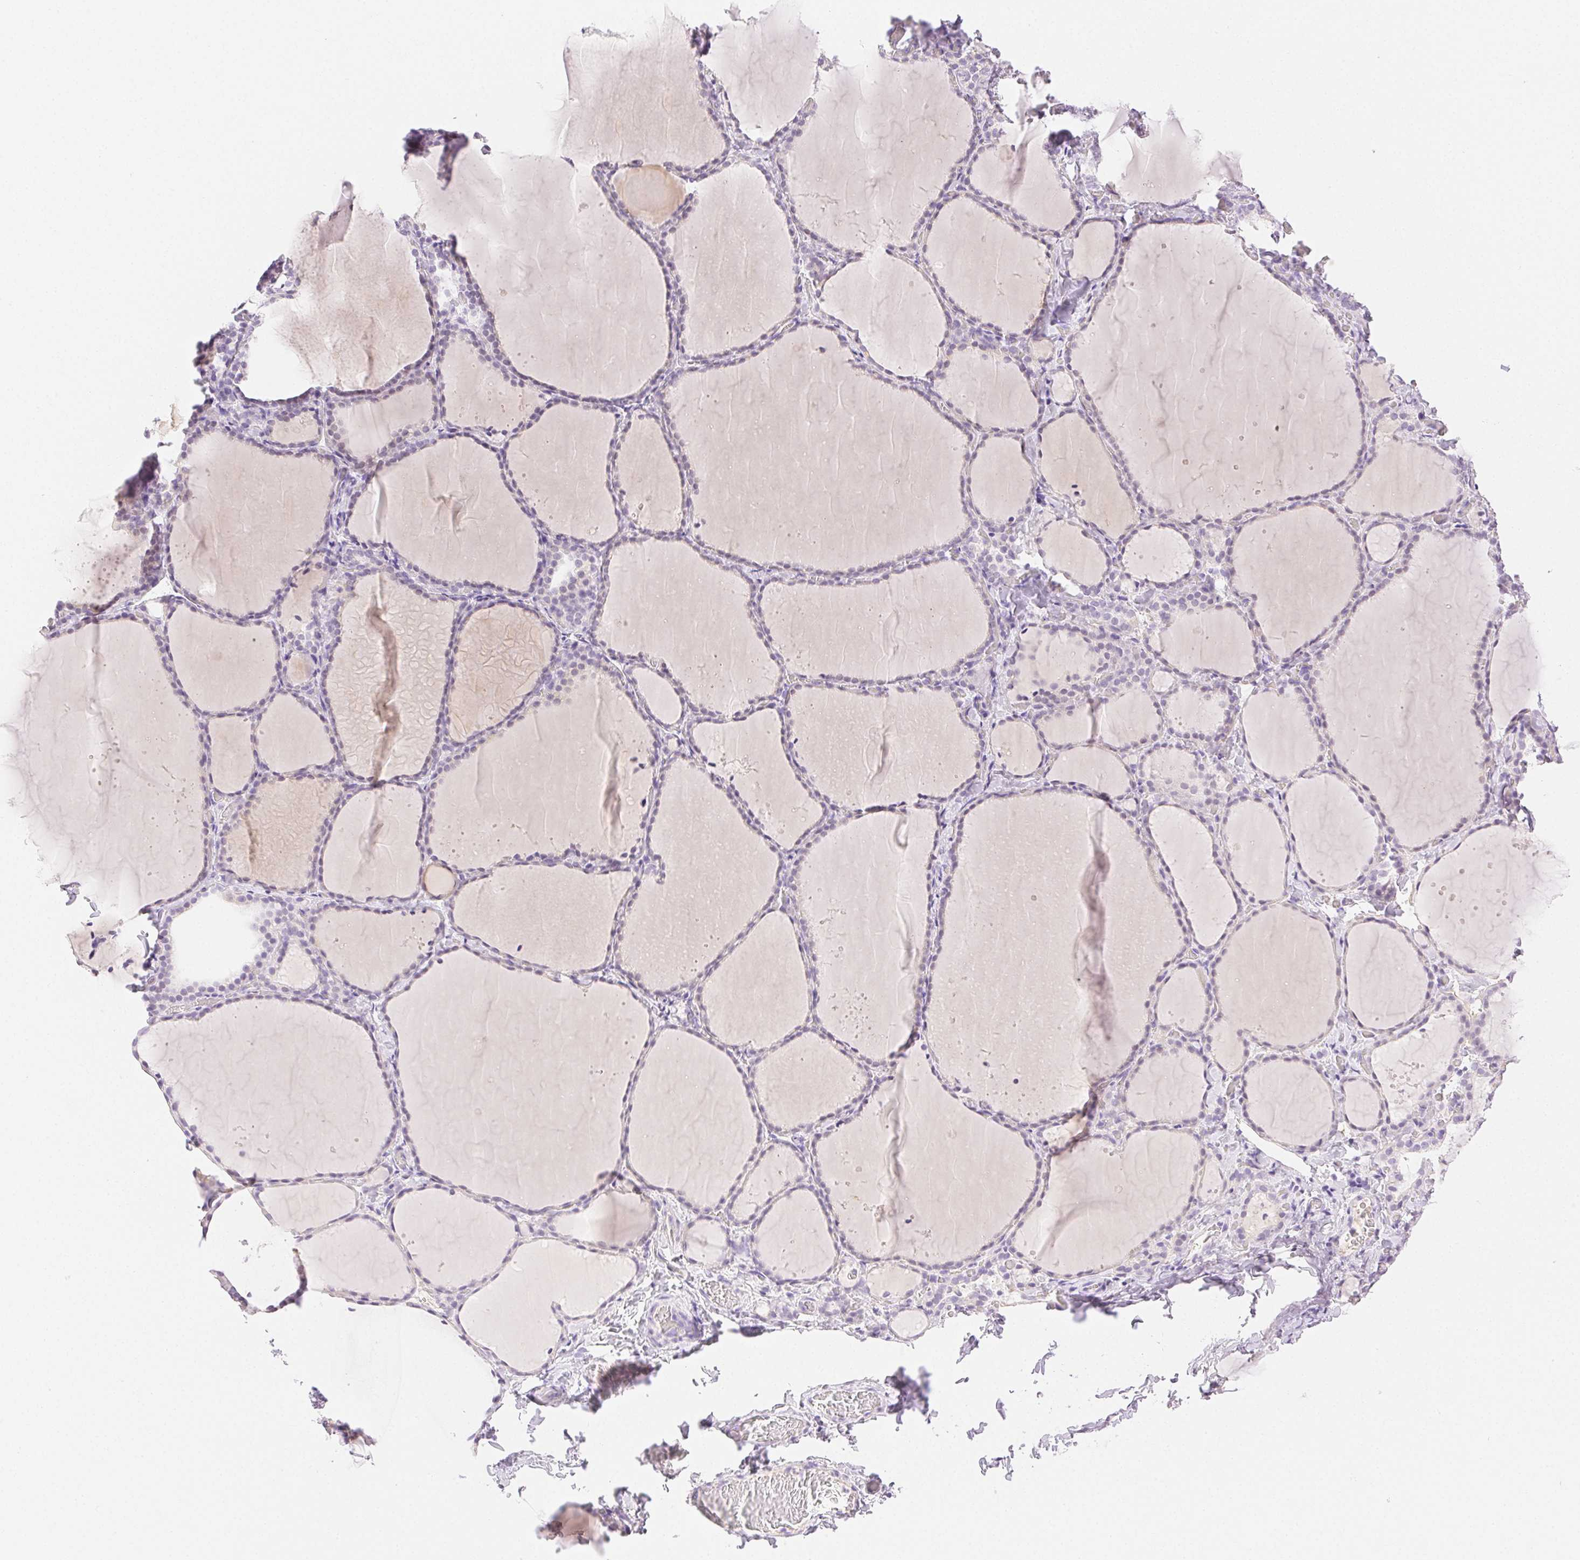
{"staining": {"intensity": "negative", "quantity": "none", "location": "none"}, "tissue": "thyroid gland", "cell_type": "Glandular cells", "image_type": "normal", "snomed": [{"axis": "morphology", "description": "Normal tissue, NOS"}, {"axis": "topography", "description": "Thyroid gland"}], "caption": "This is an immunohistochemistry image of benign thyroid gland. There is no staining in glandular cells.", "gene": "SPACA4", "patient": {"sex": "female", "age": 22}}